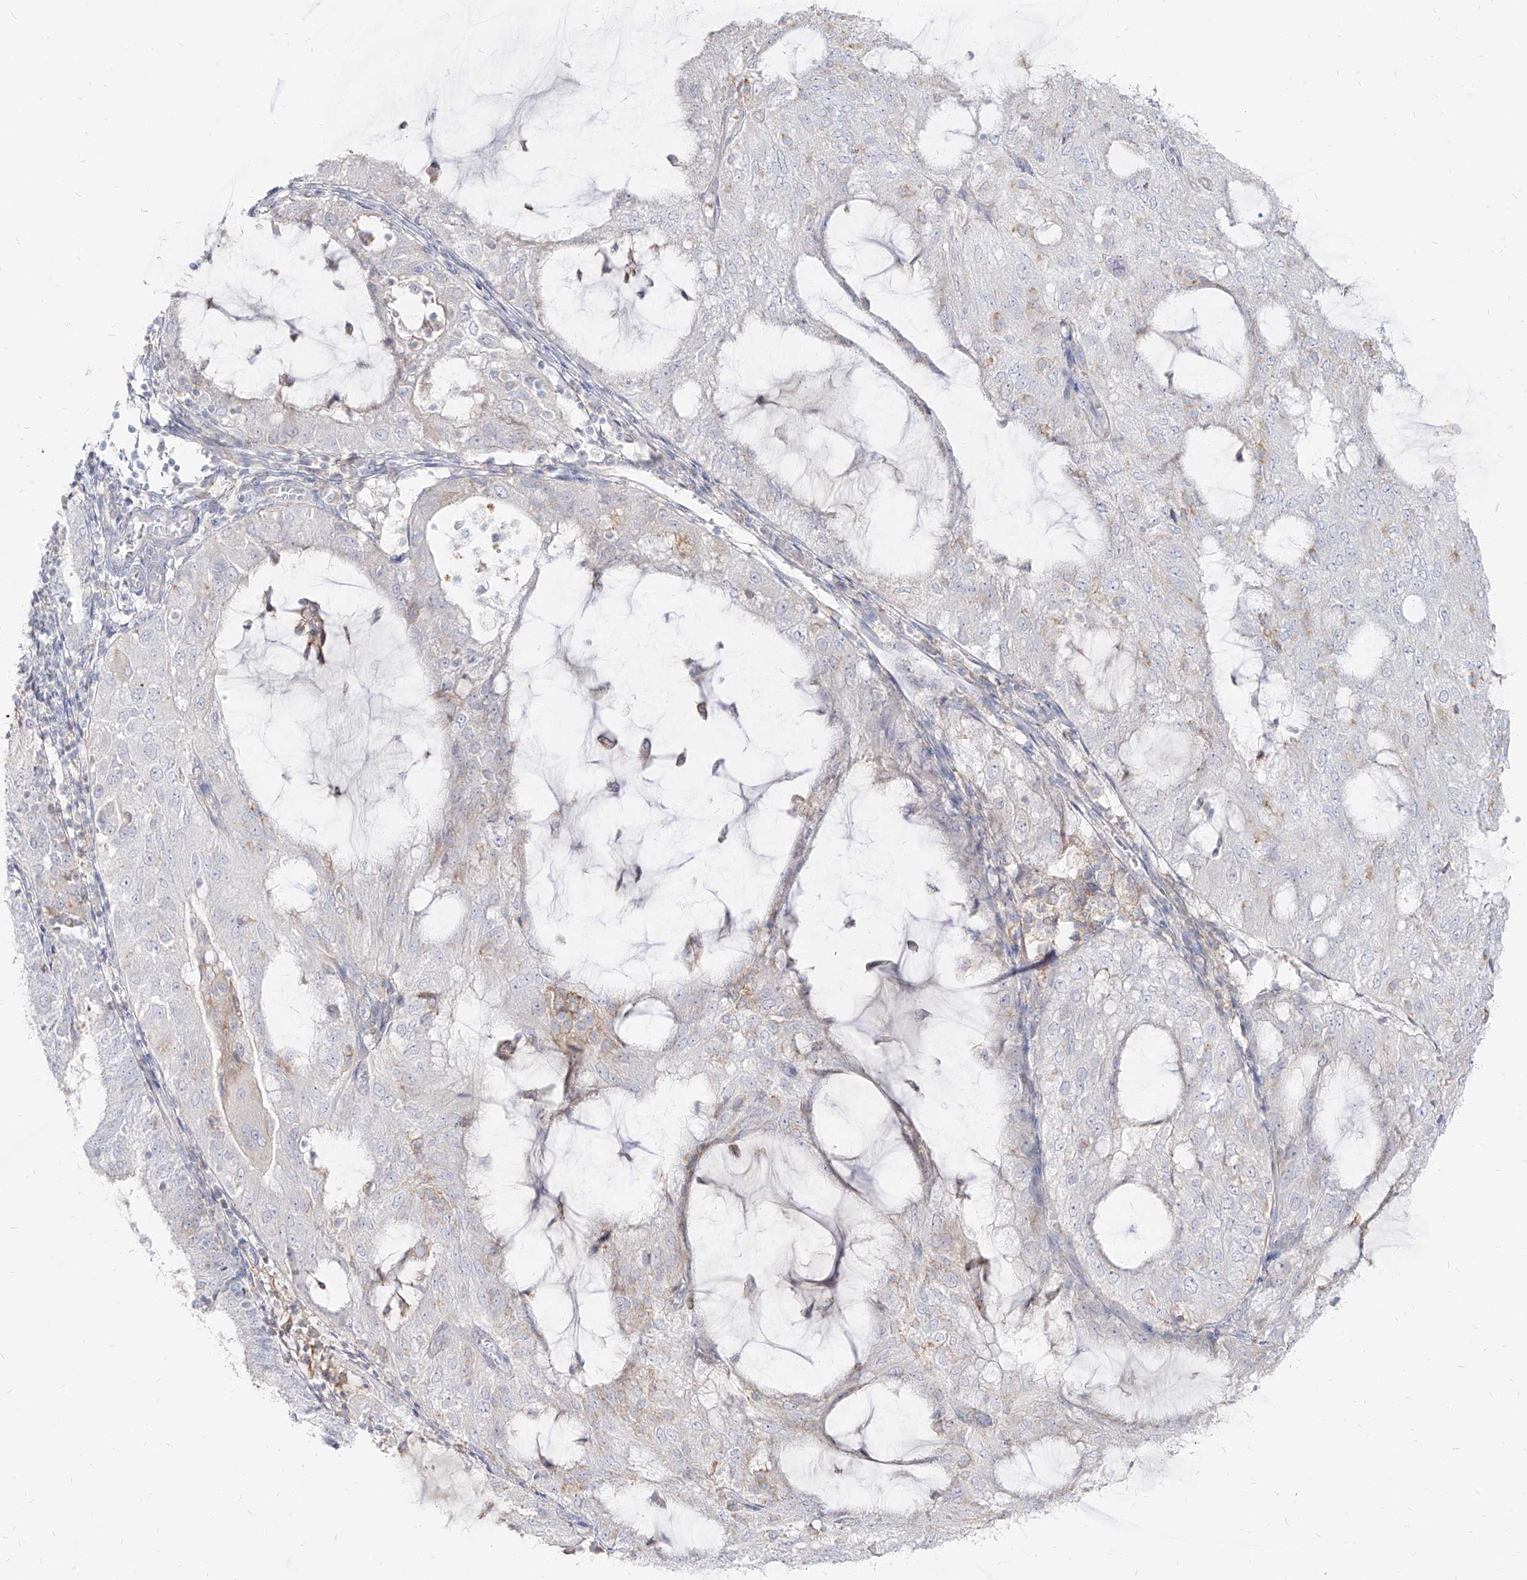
{"staining": {"intensity": "negative", "quantity": "none", "location": "none"}, "tissue": "endometrial cancer", "cell_type": "Tumor cells", "image_type": "cancer", "snomed": [{"axis": "morphology", "description": "Adenocarcinoma, NOS"}, {"axis": "topography", "description": "Endometrium"}], "caption": "An immunohistochemistry (IHC) micrograph of endometrial cancer (adenocarcinoma) is shown. There is no staining in tumor cells of endometrial cancer (adenocarcinoma).", "gene": "RBFOX3", "patient": {"sex": "female", "age": 81}}